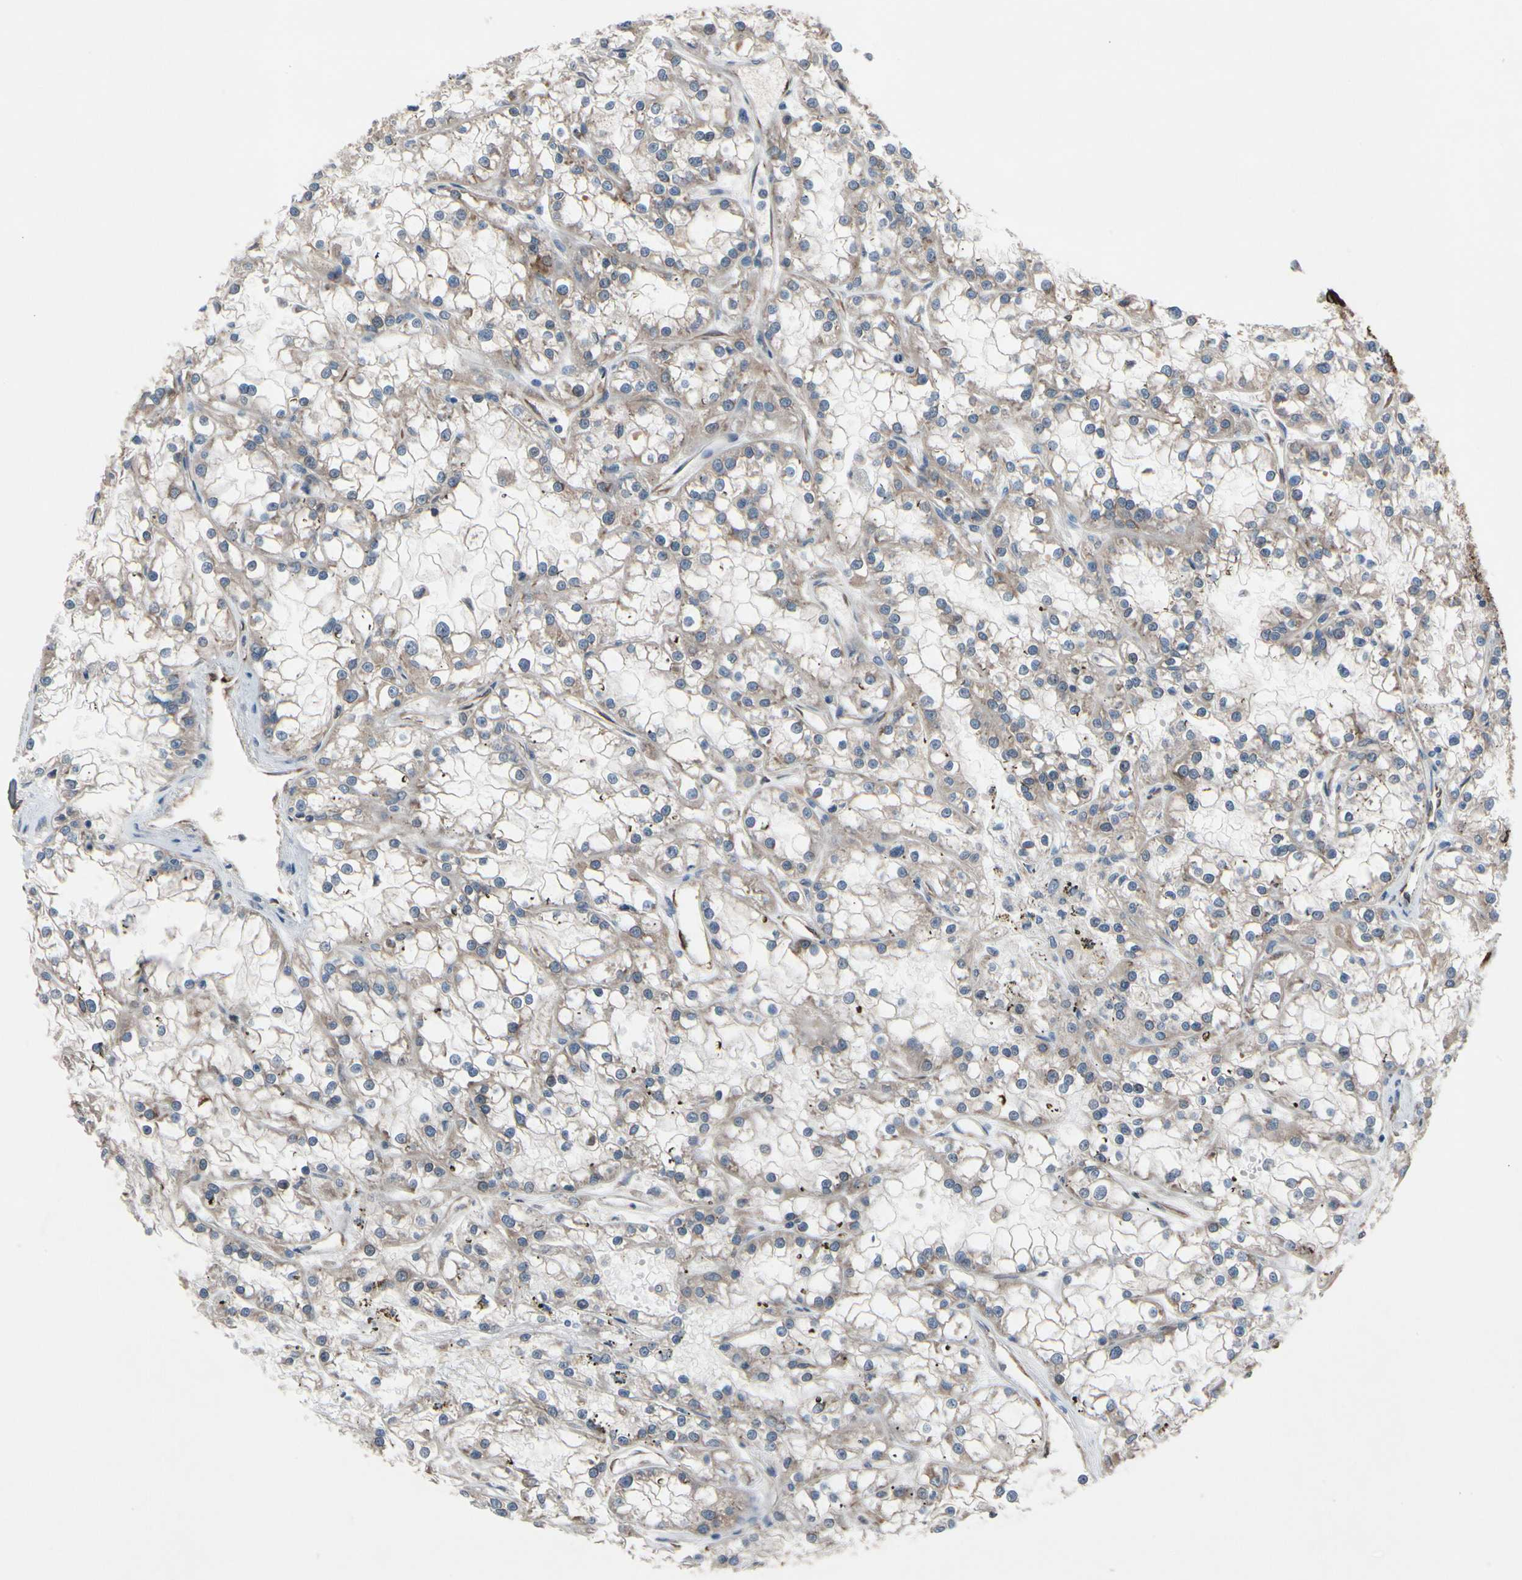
{"staining": {"intensity": "moderate", "quantity": "25%-75%", "location": "cytoplasmic/membranous"}, "tissue": "renal cancer", "cell_type": "Tumor cells", "image_type": "cancer", "snomed": [{"axis": "morphology", "description": "Adenocarcinoma, NOS"}, {"axis": "topography", "description": "Kidney"}], "caption": "A brown stain labels moderate cytoplasmic/membranous positivity of a protein in renal cancer (adenocarcinoma) tumor cells.", "gene": "PRXL2A", "patient": {"sex": "female", "age": 52}}